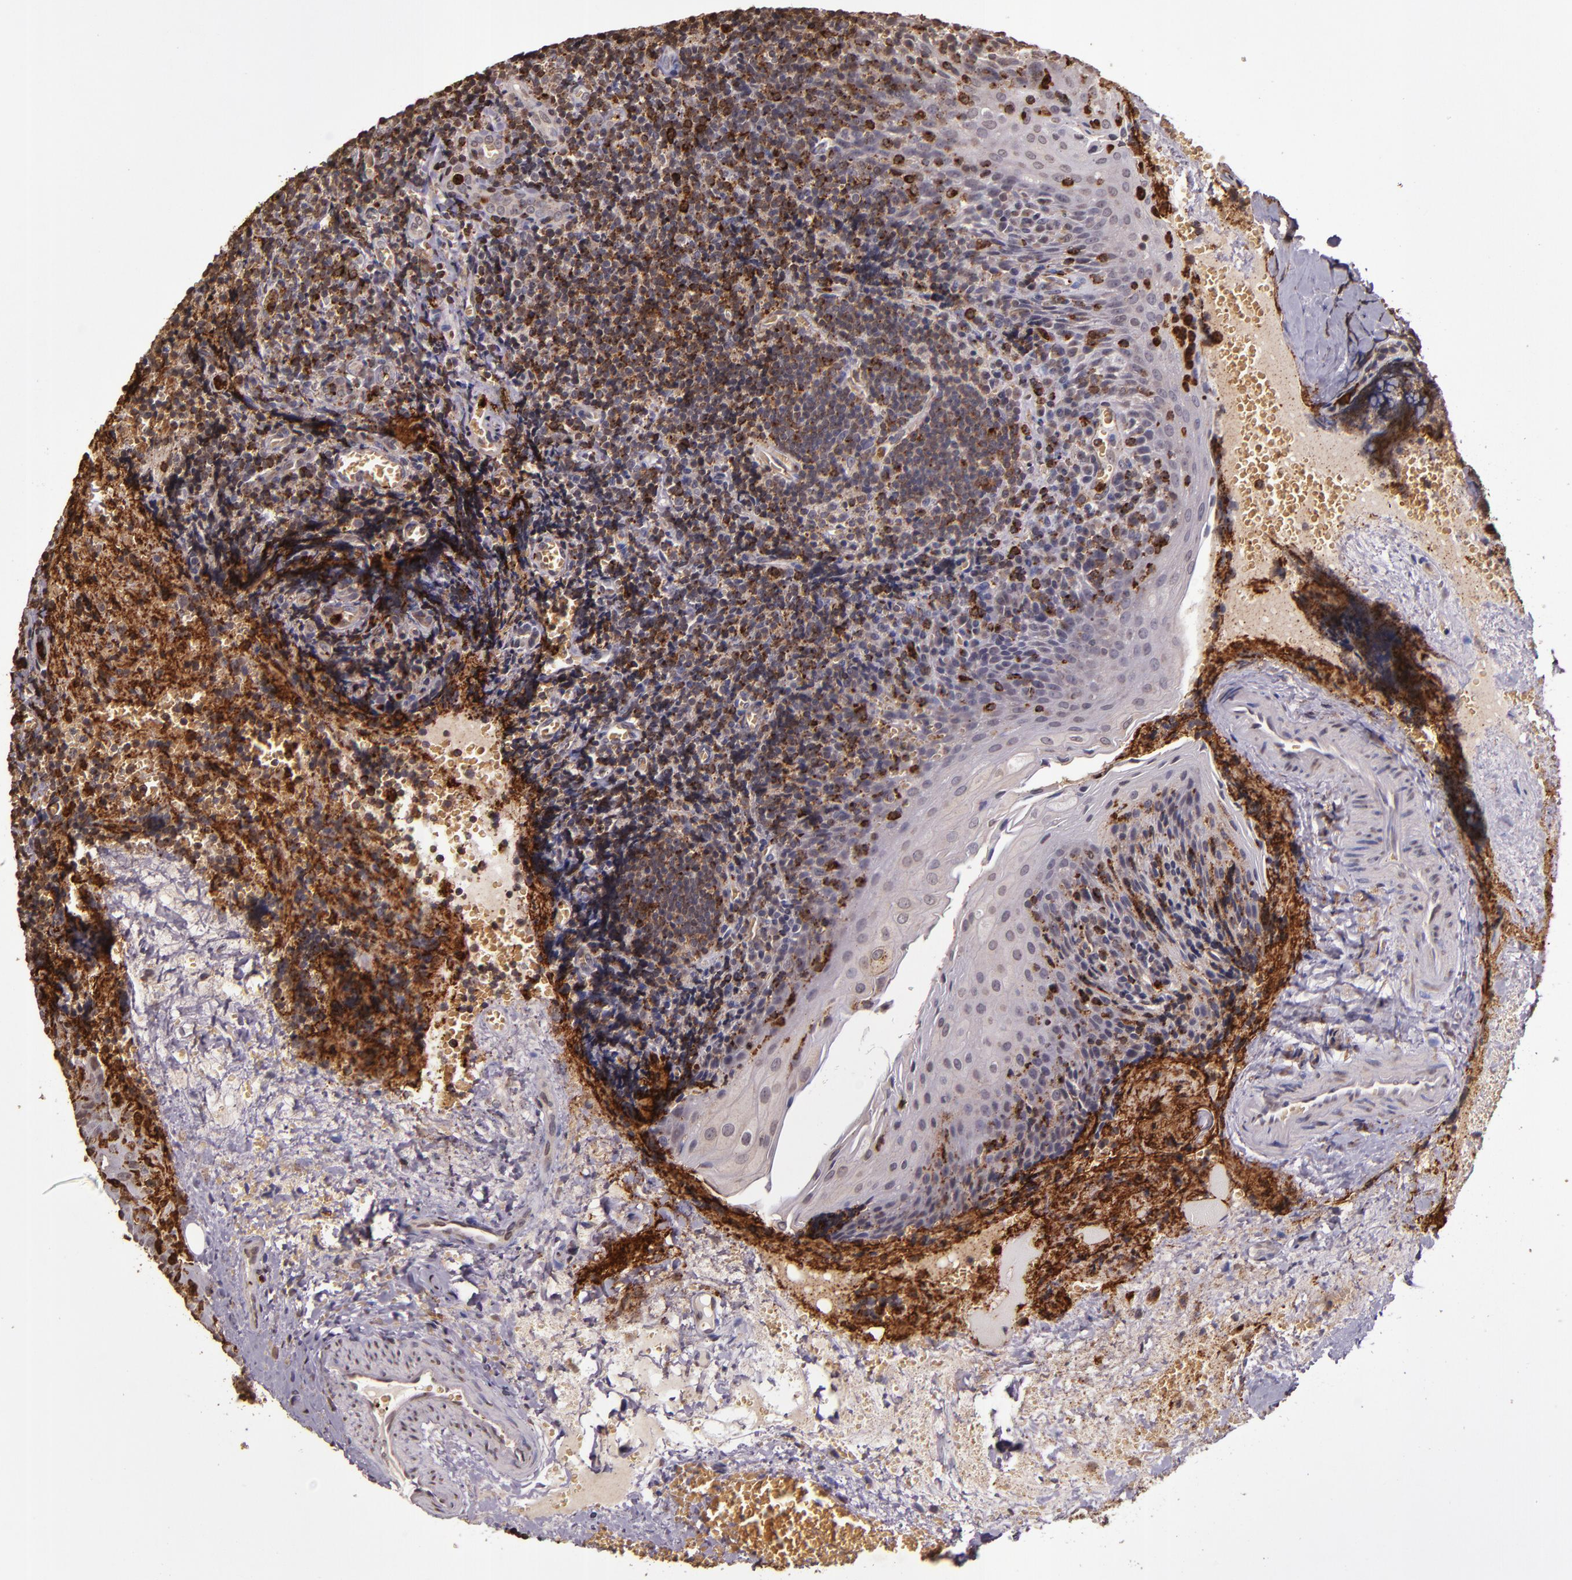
{"staining": {"intensity": "moderate", "quantity": "25%-75%", "location": "cytoplasmic/membranous"}, "tissue": "tonsil", "cell_type": "Germinal center cells", "image_type": "normal", "snomed": [{"axis": "morphology", "description": "Normal tissue, NOS"}, {"axis": "topography", "description": "Tonsil"}], "caption": "Immunohistochemical staining of normal tonsil demonstrates medium levels of moderate cytoplasmic/membranous positivity in about 25%-75% of germinal center cells. (DAB (3,3'-diaminobenzidine) IHC with brightfield microscopy, high magnification).", "gene": "SLC2A3", "patient": {"sex": "male", "age": 20}}